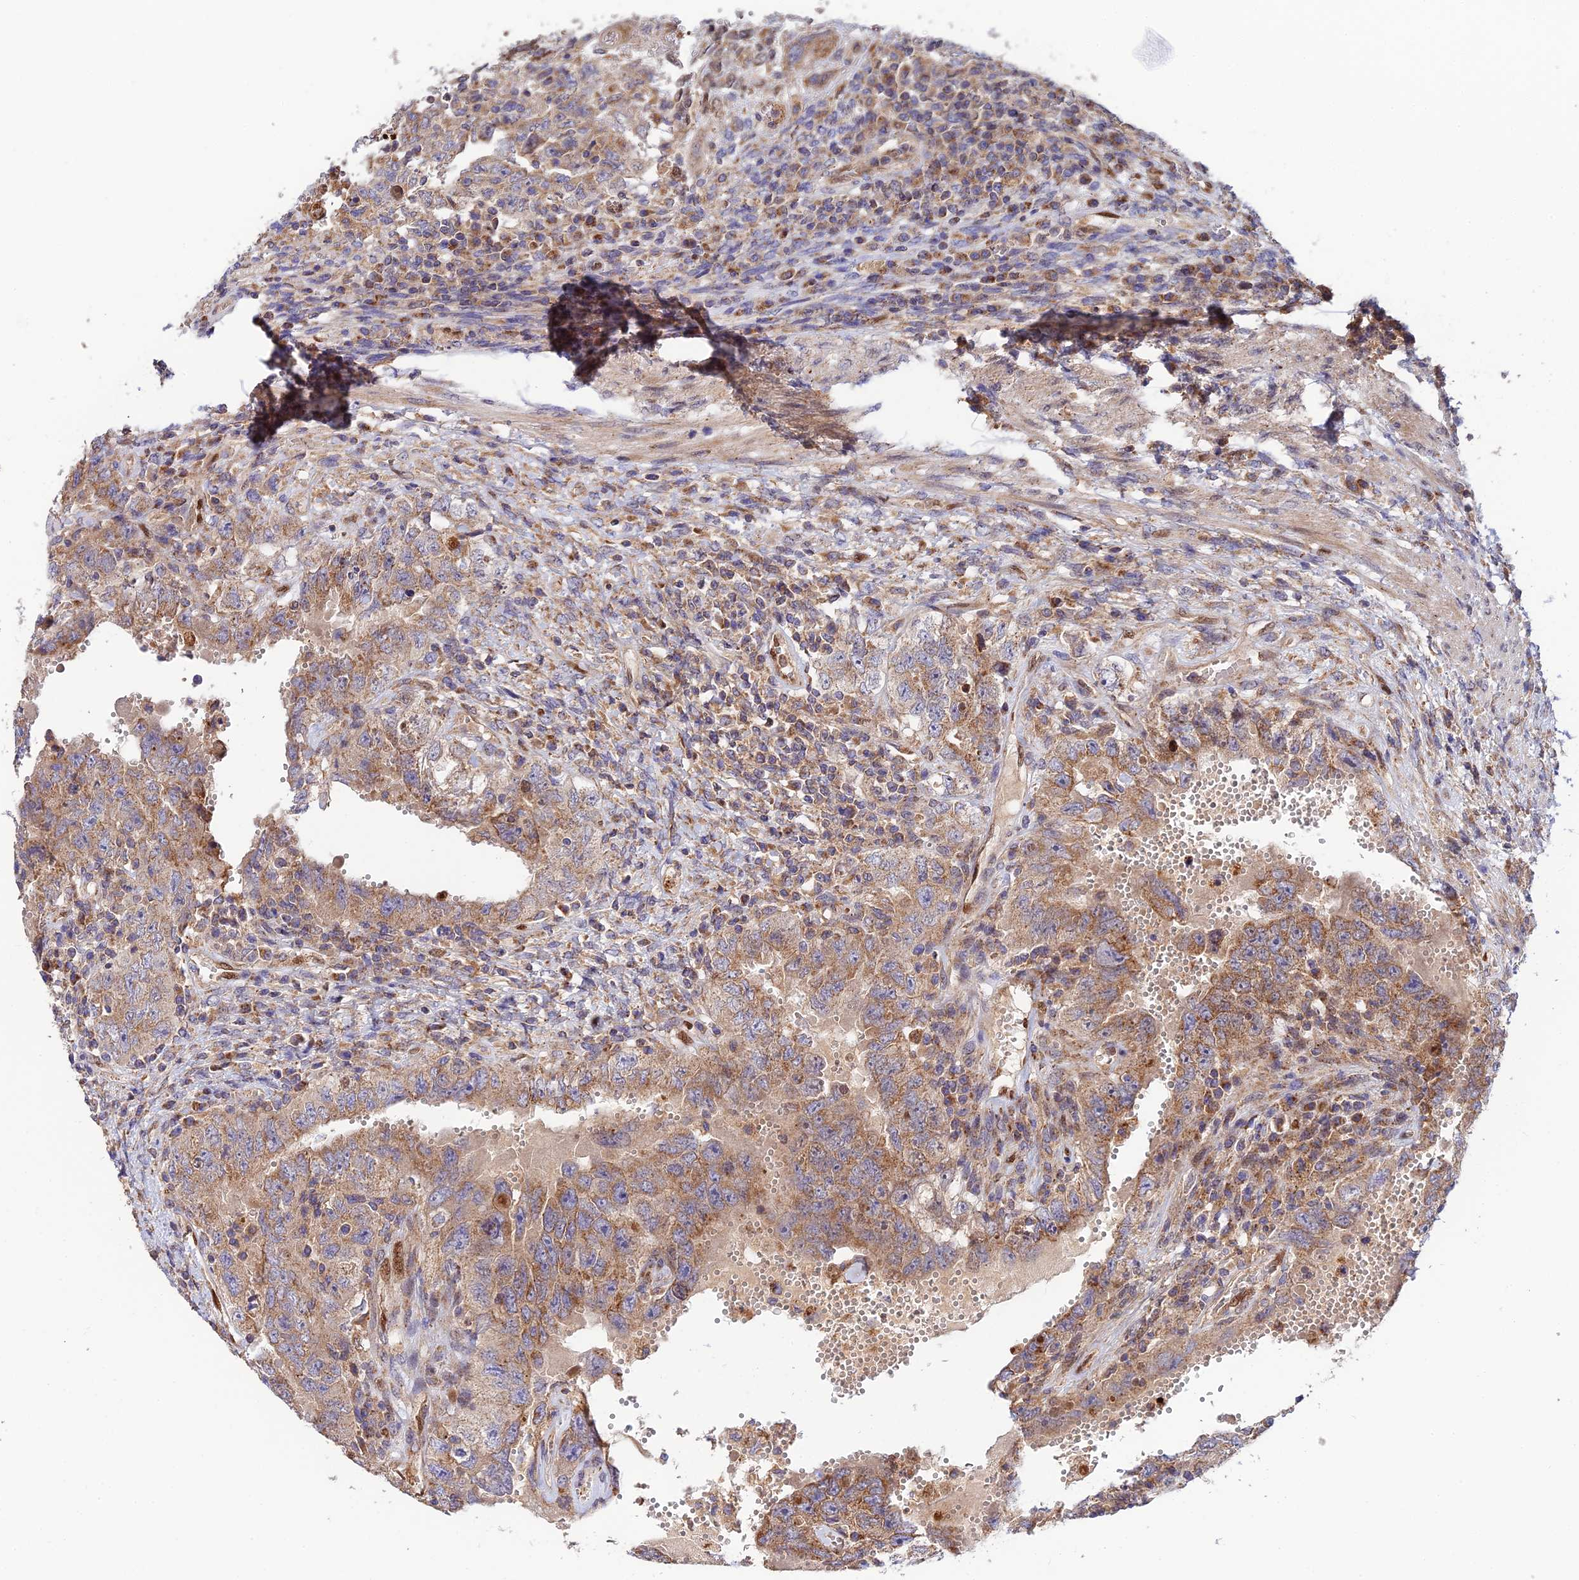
{"staining": {"intensity": "moderate", "quantity": ">75%", "location": "cytoplasmic/membranous"}, "tissue": "testis cancer", "cell_type": "Tumor cells", "image_type": "cancer", "snomed": [{"axis": "morphology", "description": "Carcinoma, Embryonal, NOS"}, {"axis": "topography", "description": "Testis"}], "caption": "Immunohistochemistry (IHC) (DAB) staining of embryonal carcinoma (testis) shows moderate cytoplasmic/membranous protein staining in about >75% of tumor cells.", "gene": "PODNL1", "patient": {"sex": "male", "age": 26}}